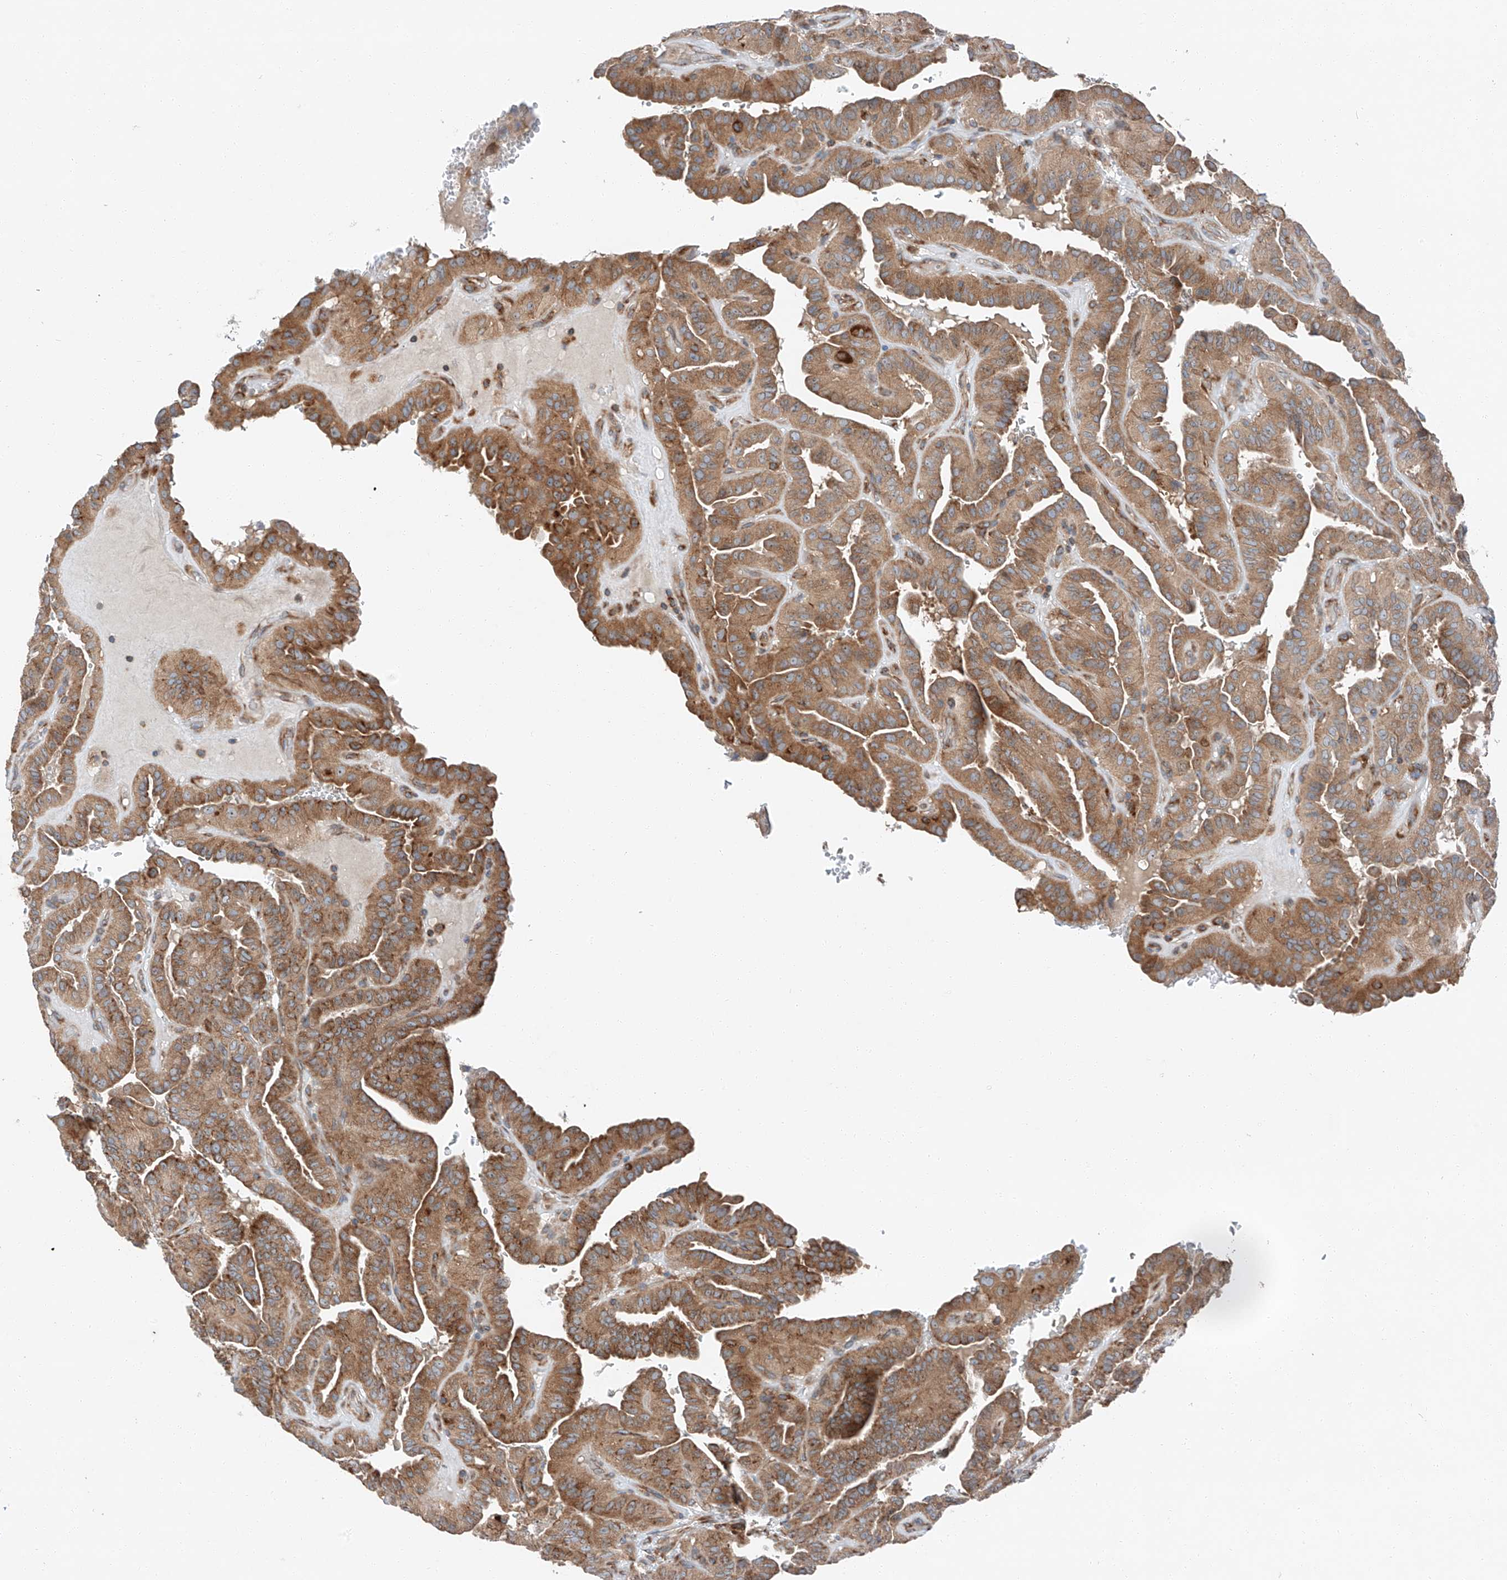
{"staining": {"intensity": "moderate", "quantity": ">75%", "location": "cytoplasmic/membranous"}, "tissue": "thyroid cancer", "cell_type": "Tumor cells", "image_type": "cancer", "snomed": [{"axis": "morphology", "description": "Papillary adenocarcinoma, NOS"}, {"axis": "topography", "description": "Thyroid gland"}], "caption": "Tumor cells reveal moderate cytoplasmic/membranous staining in approximately >75% of cells in thyroid papillary adenocarcinoma.", "gene": "ZC3H15", "patient": {"sex": "male", "age": 77}}